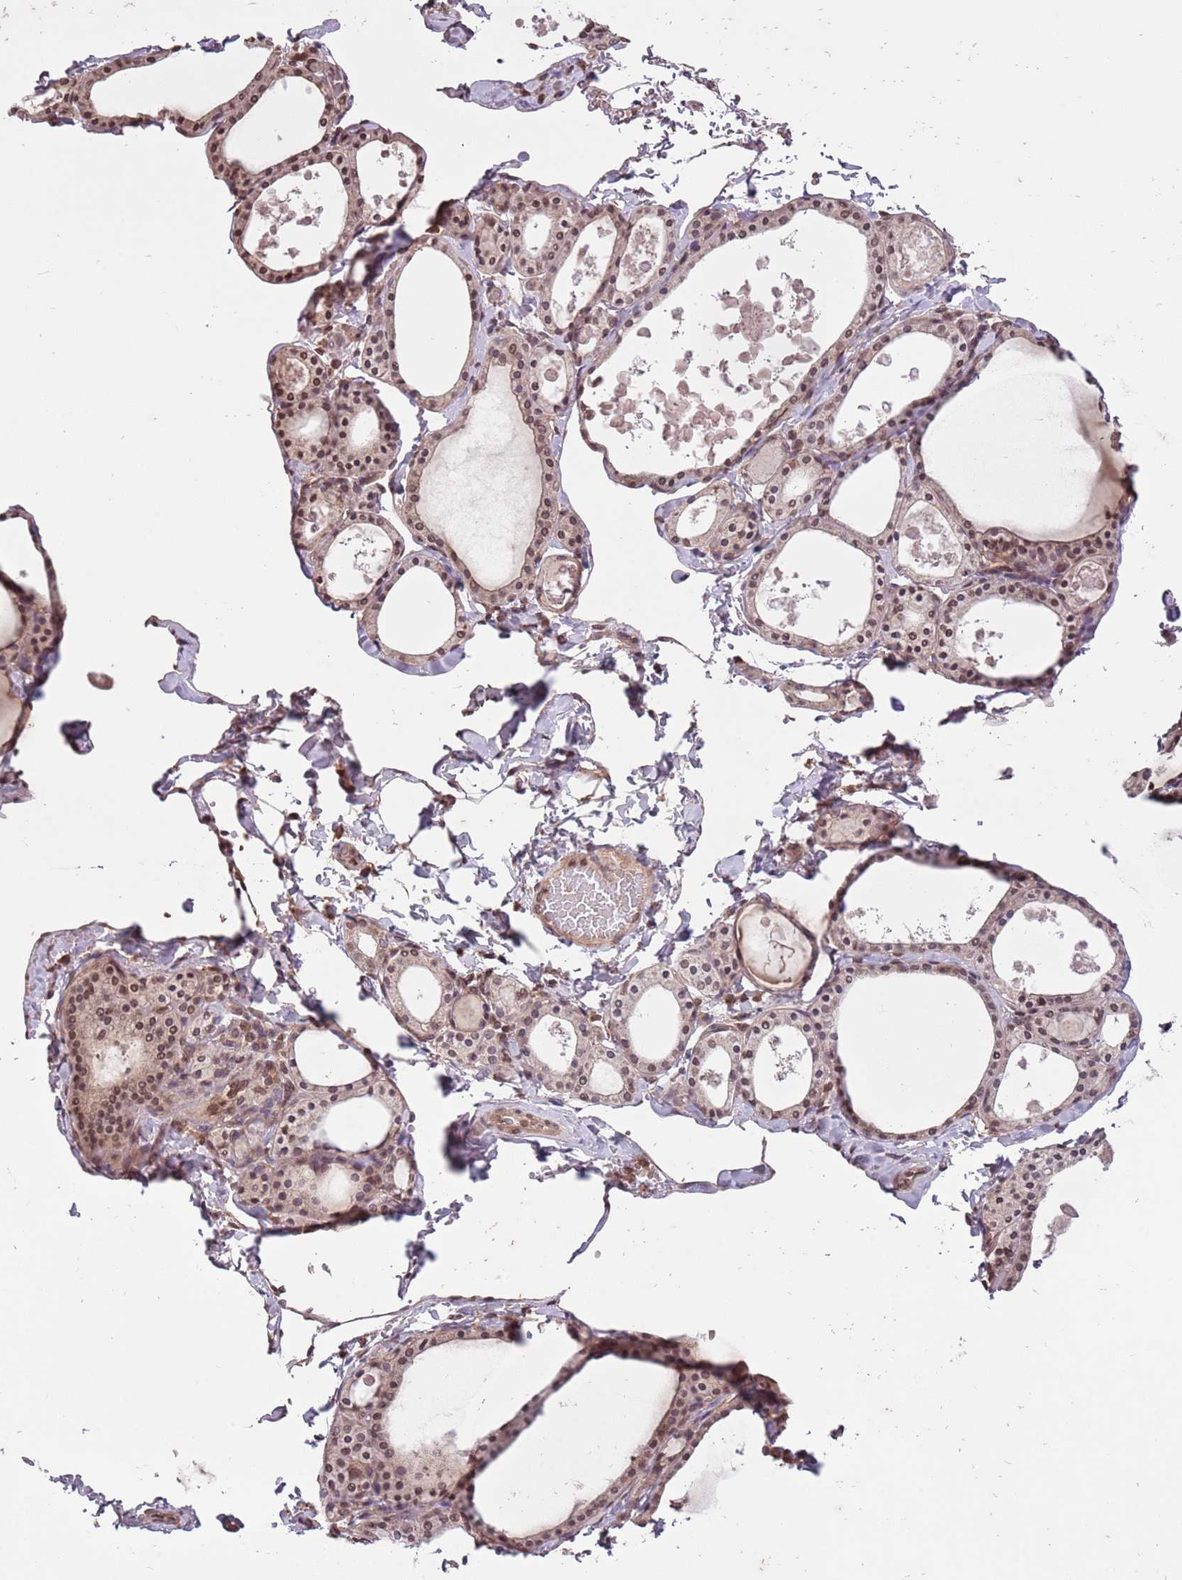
{"staining": {"intensity": "moderate", "quantity": "25%-75%", "location": "cytoplasmic/membranous,nuclear"}, "tissue": "thyroid gland", "cell_type": "Glandular cells", "image_type": "normal", "snomed": [{"axis": "morphology", "description": "Normal tissue, NOS"}, {"axis": "topography", "description": "Thyroid gland"}], "caption": "Moderate cytoplasmic/membranous,nuclear expression for a protein is appreciated in approximately 25%-75% of glandular cells of normal thyroid gland using immunohistochemistry.", "gene": "CAPN9", "patient": {"sex": "male", "age": 56}}